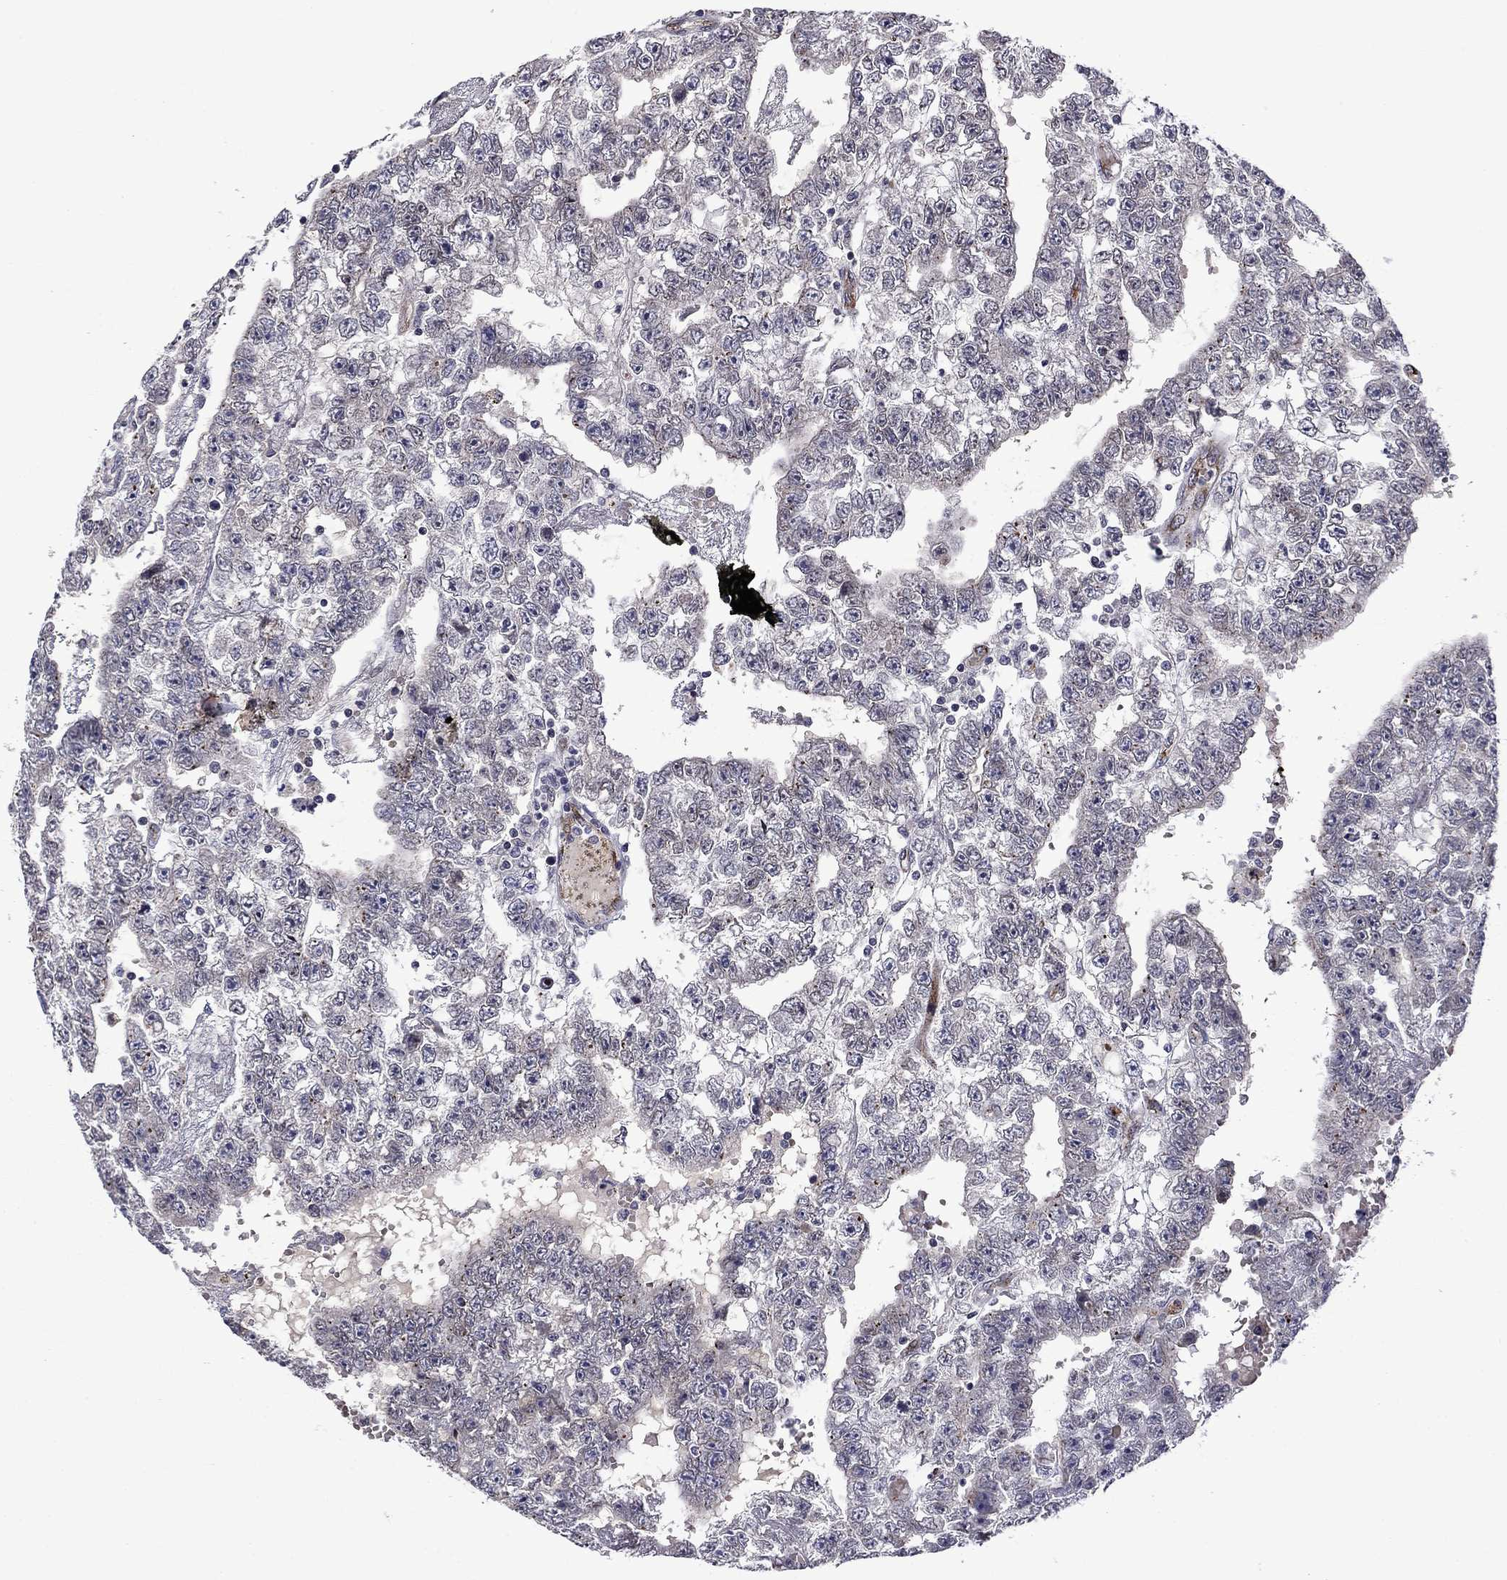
{"staining": {"intensity": "negative", "quantity": "none", "location": "none"}, "tissue": "testis cancer", "cell_type": "Tumor cells", "image_type": "cancer", "snomed": [{"axis": "morphology", "description": "Carcinoma, Embryonal, NOS"}, {"axis": "topography", "description": "Testis"}], "caption": "Human testis embryonal carcinoma stained for a protein using IHC demonstrates no positivity in tumor cells.", "gene": "SLITRK1", "patient": {"sex": "male", "age": 25}}